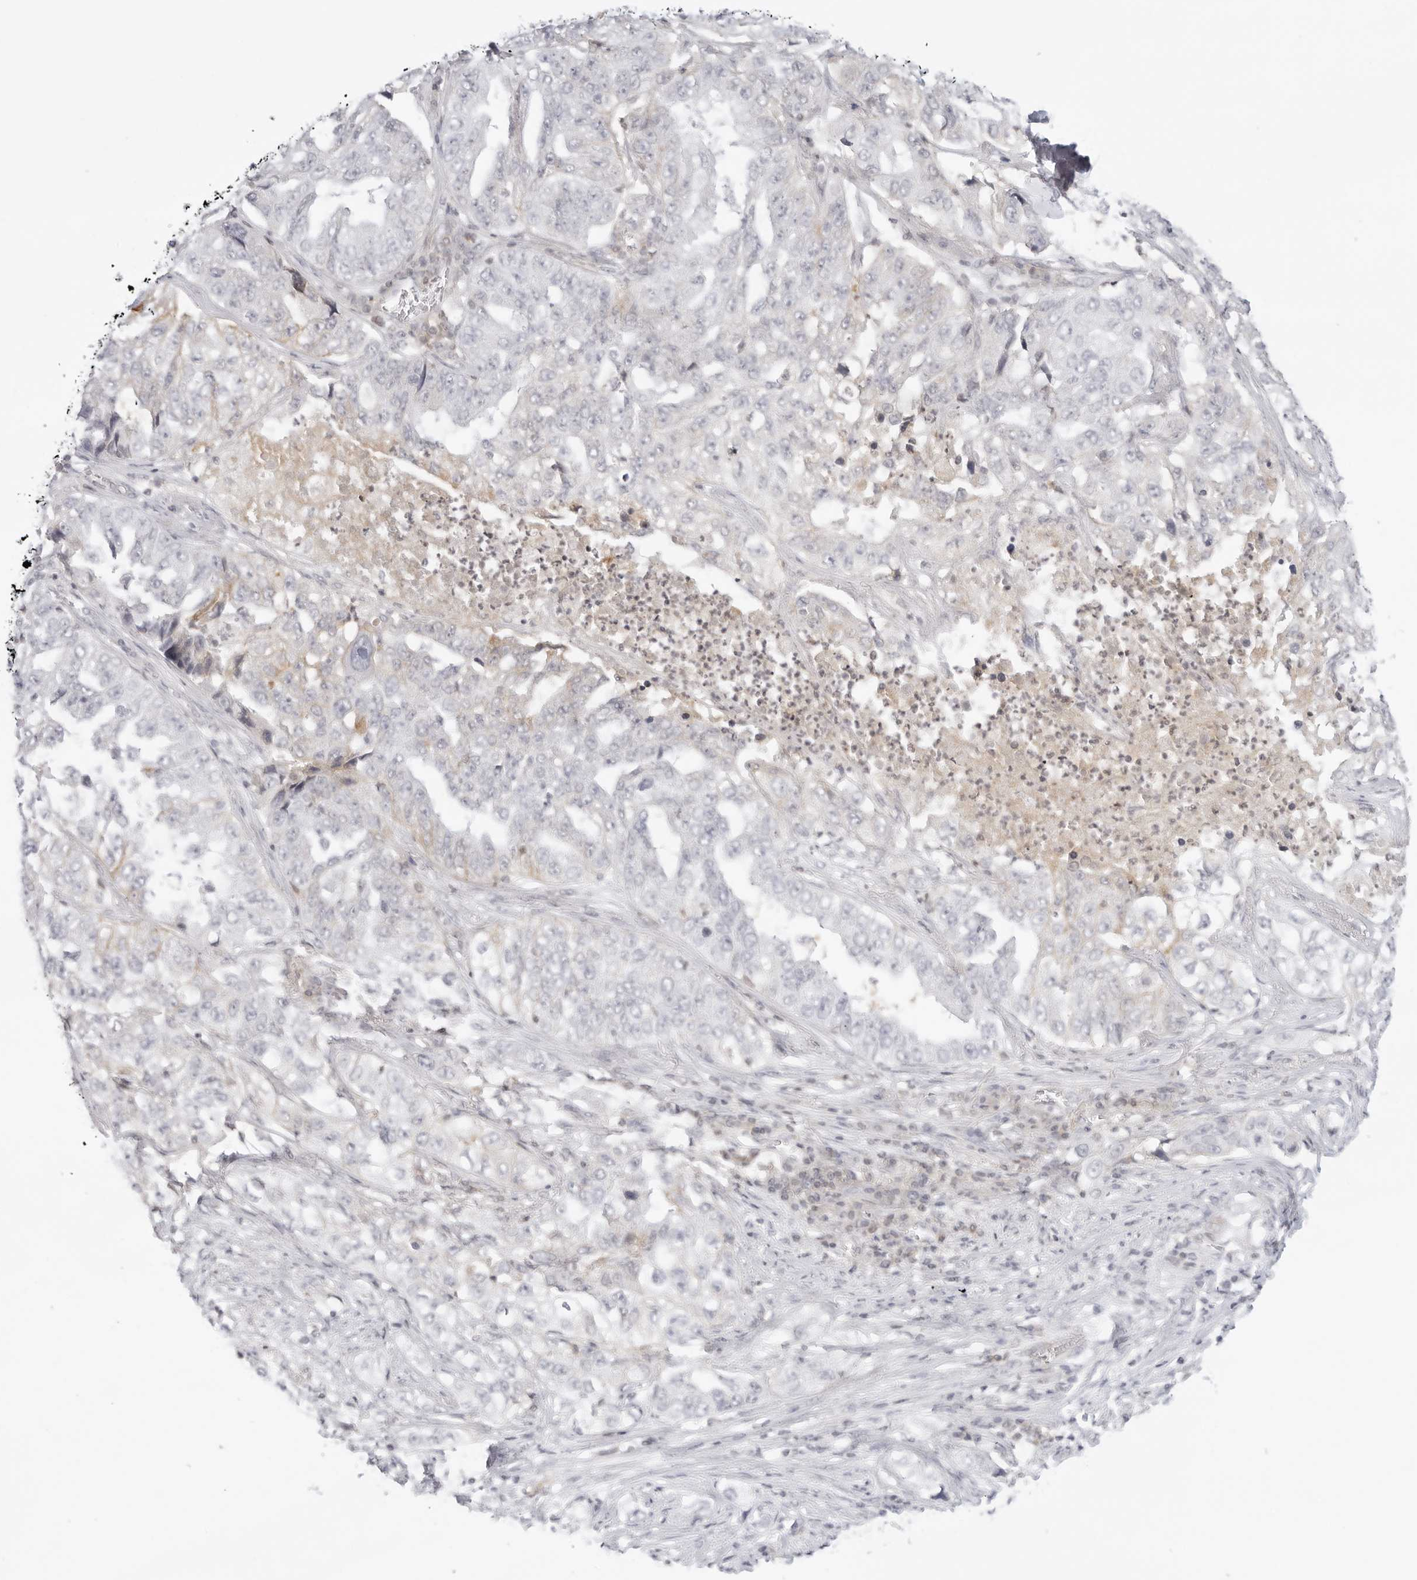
{"staining": {"intensity": "moderate", "quantity": "<25%", "location": "cytoplasmic/membranous"}, "tissue": "lung cancer", "cell_type": "Tumor cells", "image_type": "cancer", "snomed": [{"axis": "morphology", "description": "Adenocarcinoma, NOS"}, {"axis": "topography", "description": "Lung"}], "caption": "Protein expression analysis of lung cancer (adenocarcinoma) reveals moderate cytoplasmic/membranous positivity in about <25% of tumor cells. (DAB (3,3'-diaminobenzidine) IHC with brightfield microscopy, high magnification).", "gene": "TNFRSF14", "patient": {"sex": "female", "age": 51}}